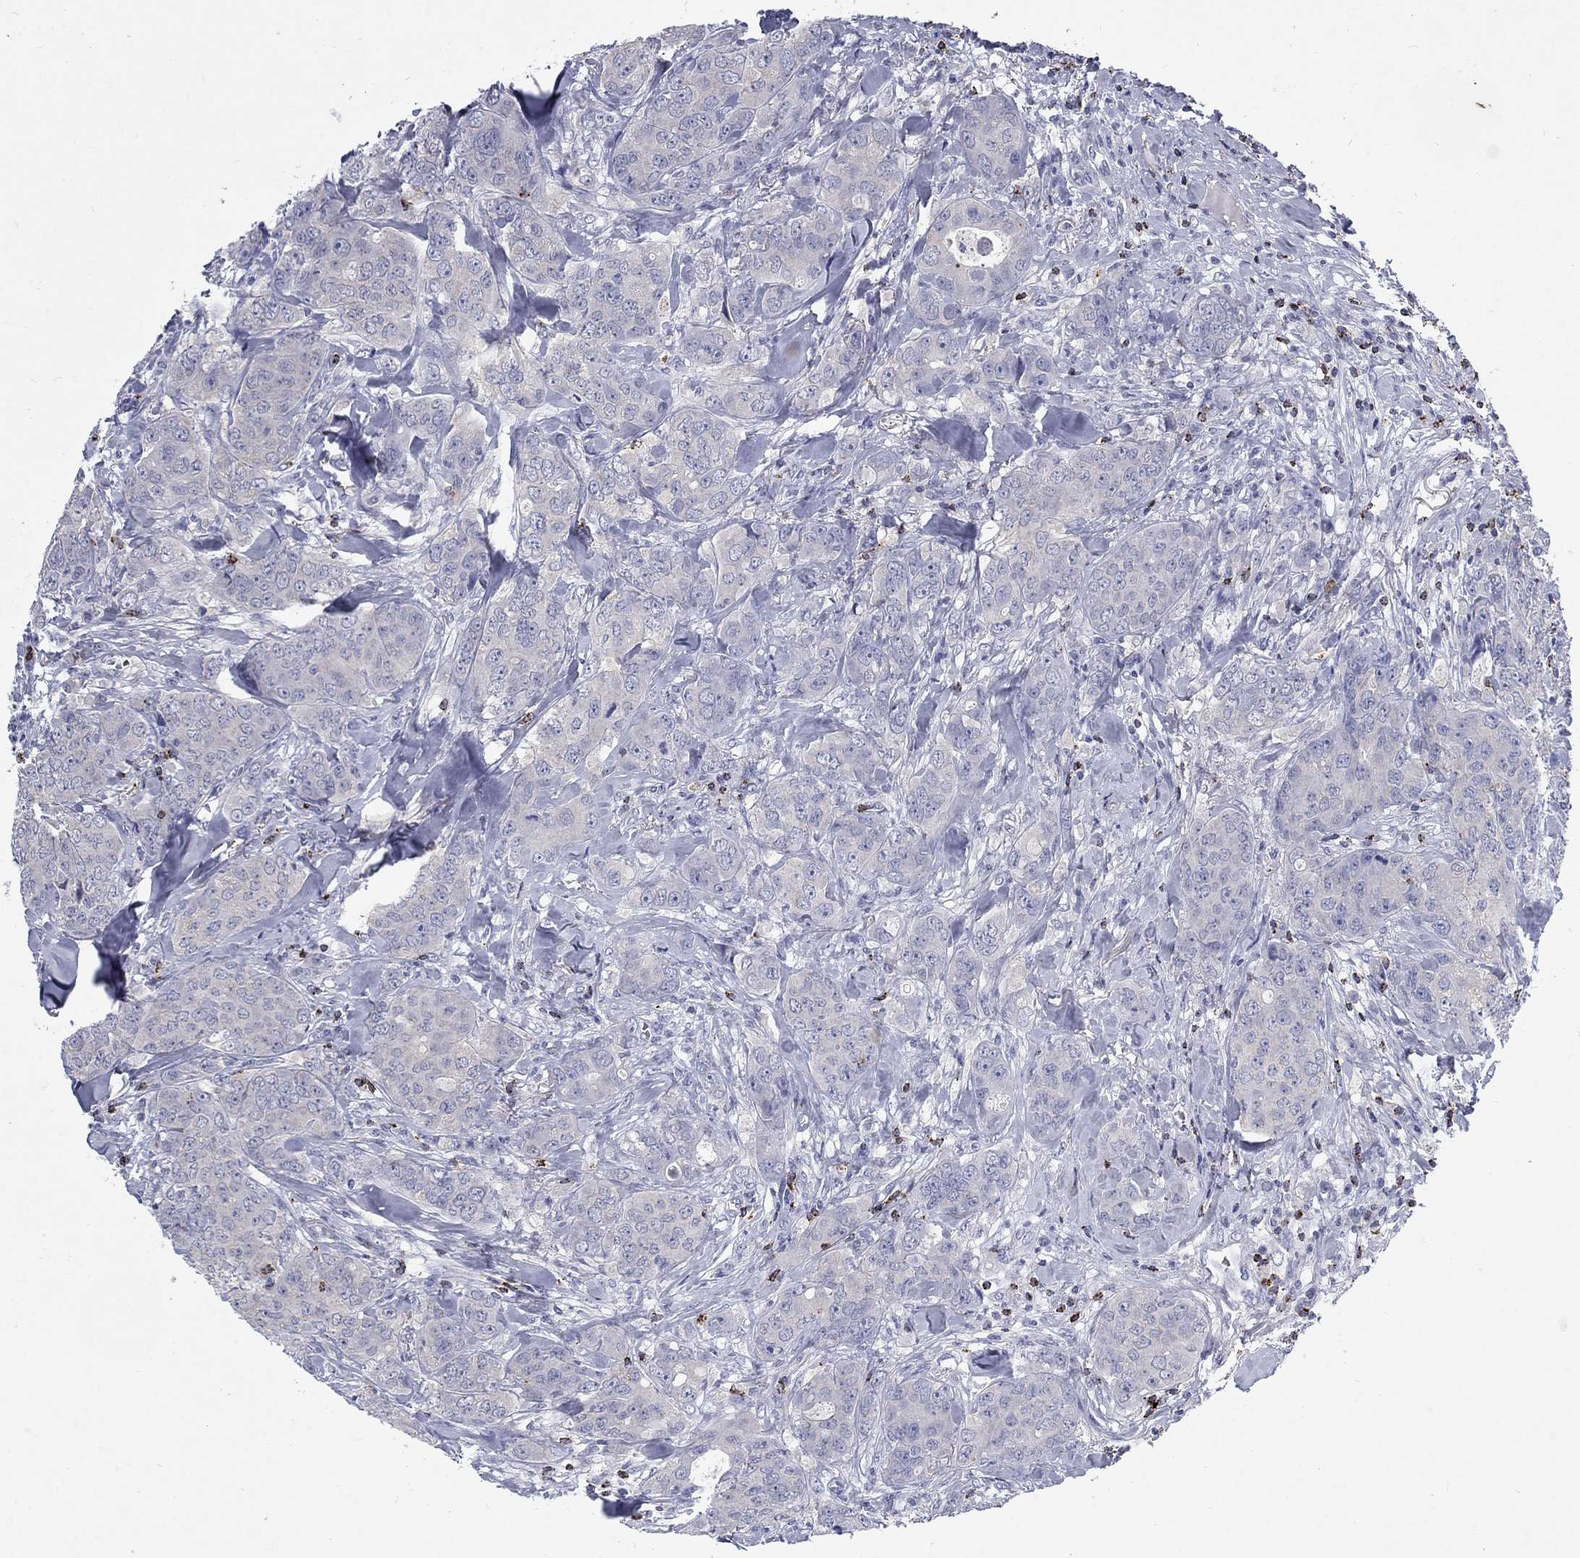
{"staining": {"intensity": "negative", "quantity": "none", "location": "none"}, "tissue": "breast cancer", "cell_type": "Tumor cells", "image_type": "cancer", "snomed": [{"axis": "morphology", "description": "Duct carcinoma"}, {"axis": "topography", "description": "Breast"}], "caption": "There is no significant positivity in tumor cells of breast cancer (invasive ductal carcinoma). (Brightfield microscopy of DAB (3,3'-diaminobenzidine) immunohistochemistry (IHC) at high magnification).", "gene": "GZMA", "patient": {"sex": "female", "age": 43}}